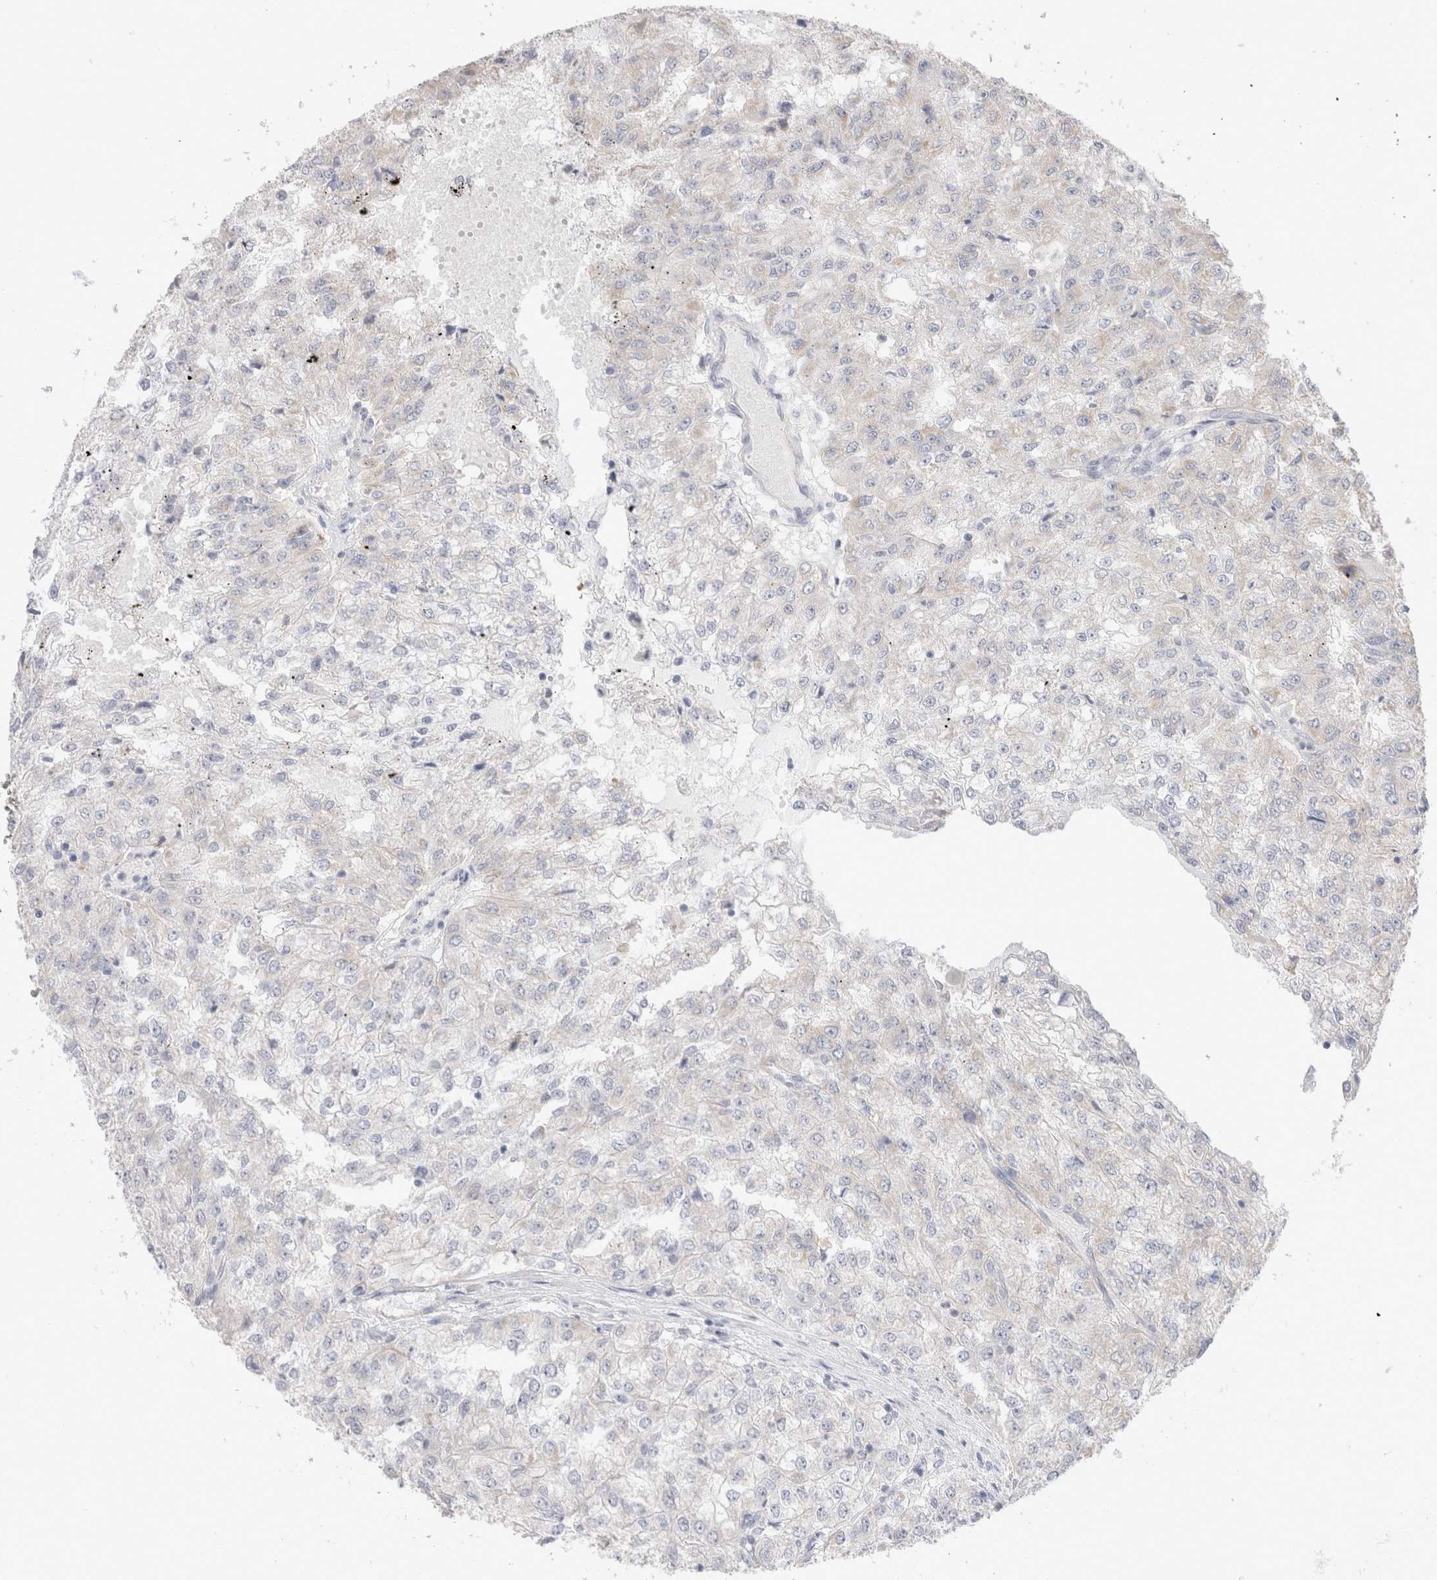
{"staining": {"intensity": "negative", "quantity": "none", "location": "none"}, "tissue": "renal cancer", "cell_type": "Tumor cells", "image_type": "cancer", "snomed": [{"axis": "morphology", "description": "Adenocarcinoma, NOS"}, {"axis": "topography", "description": "Kidney"}], "caption": "This is an immunohistochemistry (IHC) image of renal cancer. There is no positivity in tumor cells.", "gene": "DMD", "patient": {"sex": "female", "age": 54}}